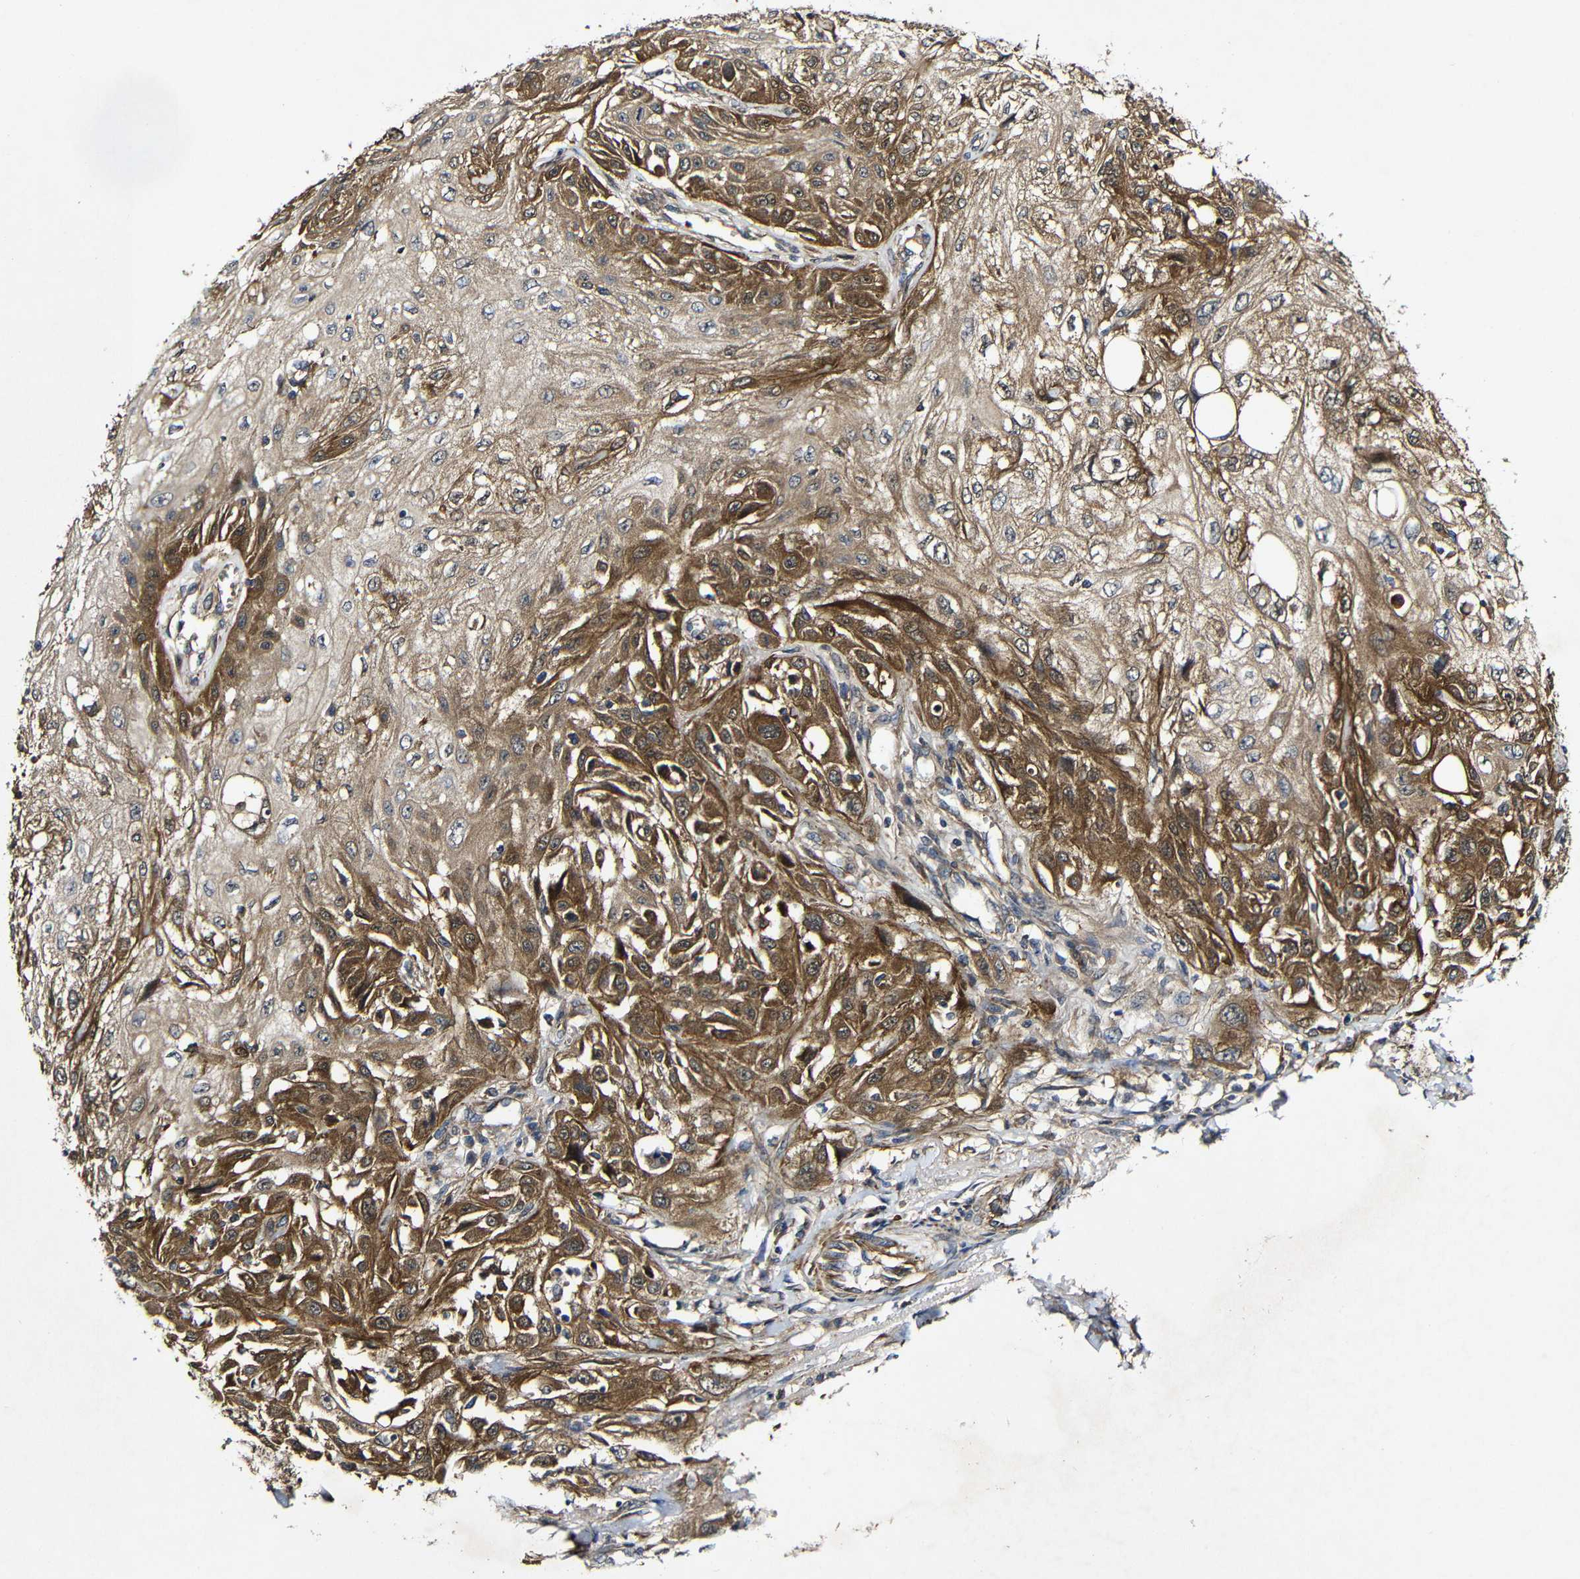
{"staining": {"intensity": "moderate", "quantity": ">75%", "location": "cytoplasmic/membranous"}, "tissue": "skin cancer", "cell_type": "Tumor cells", "image_type": "cancer", "snomed": [{"axis": "morphology", "description": "Squamous cell carcinoma, NOS"}, {"axis": "topography", "description": "Skin"}], "caption": "Skin cancer stained with DAB immunohistochemistry displays medium levels of moderate cytoplasmic/membranous expression in about >75% of tumor cells.", "gene": "GSDME", "patient": {"sex": "male", "age": 75}}